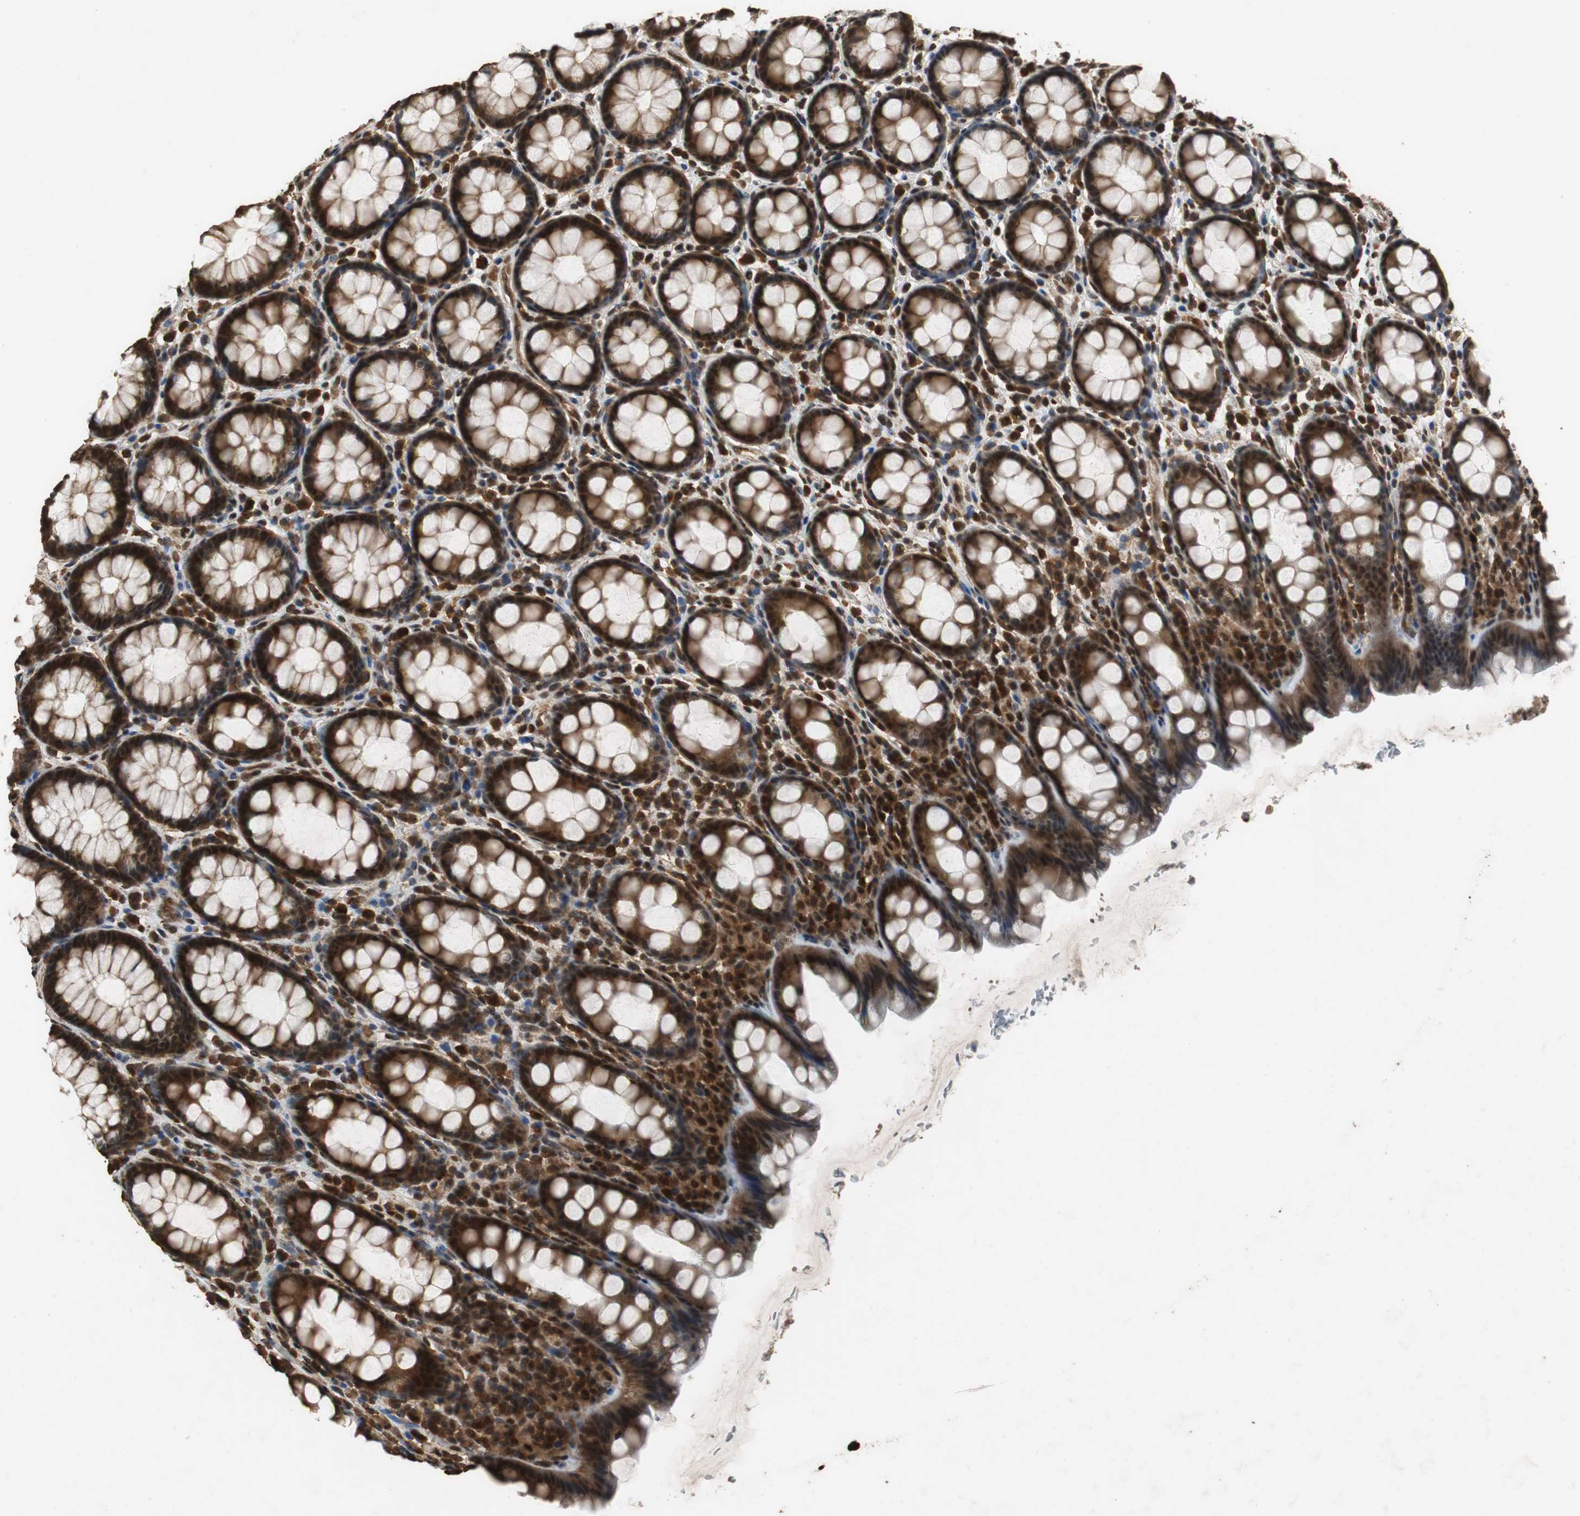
{"staining": {"intensity": "strong", "quantity": ">75%", "location": "cytoplasmic/membranous,nuclear"}, "tissue": "rectum", "cell_type": "Glandular cells", "image_type": "normal", "snomed": [{"axis": "morphology", "description": "Normal tissue, NOS"}, {"axis": "topography", "description": "Rectum"}], "caption": "Brown immunohistochemical staining in normal rectum exhibits strong cytoplasmic/membranous,nuclear staining in about >75% of glandular cells.", "gene": "ZNF18", "patient": {"sex": "male", "age": 92}}